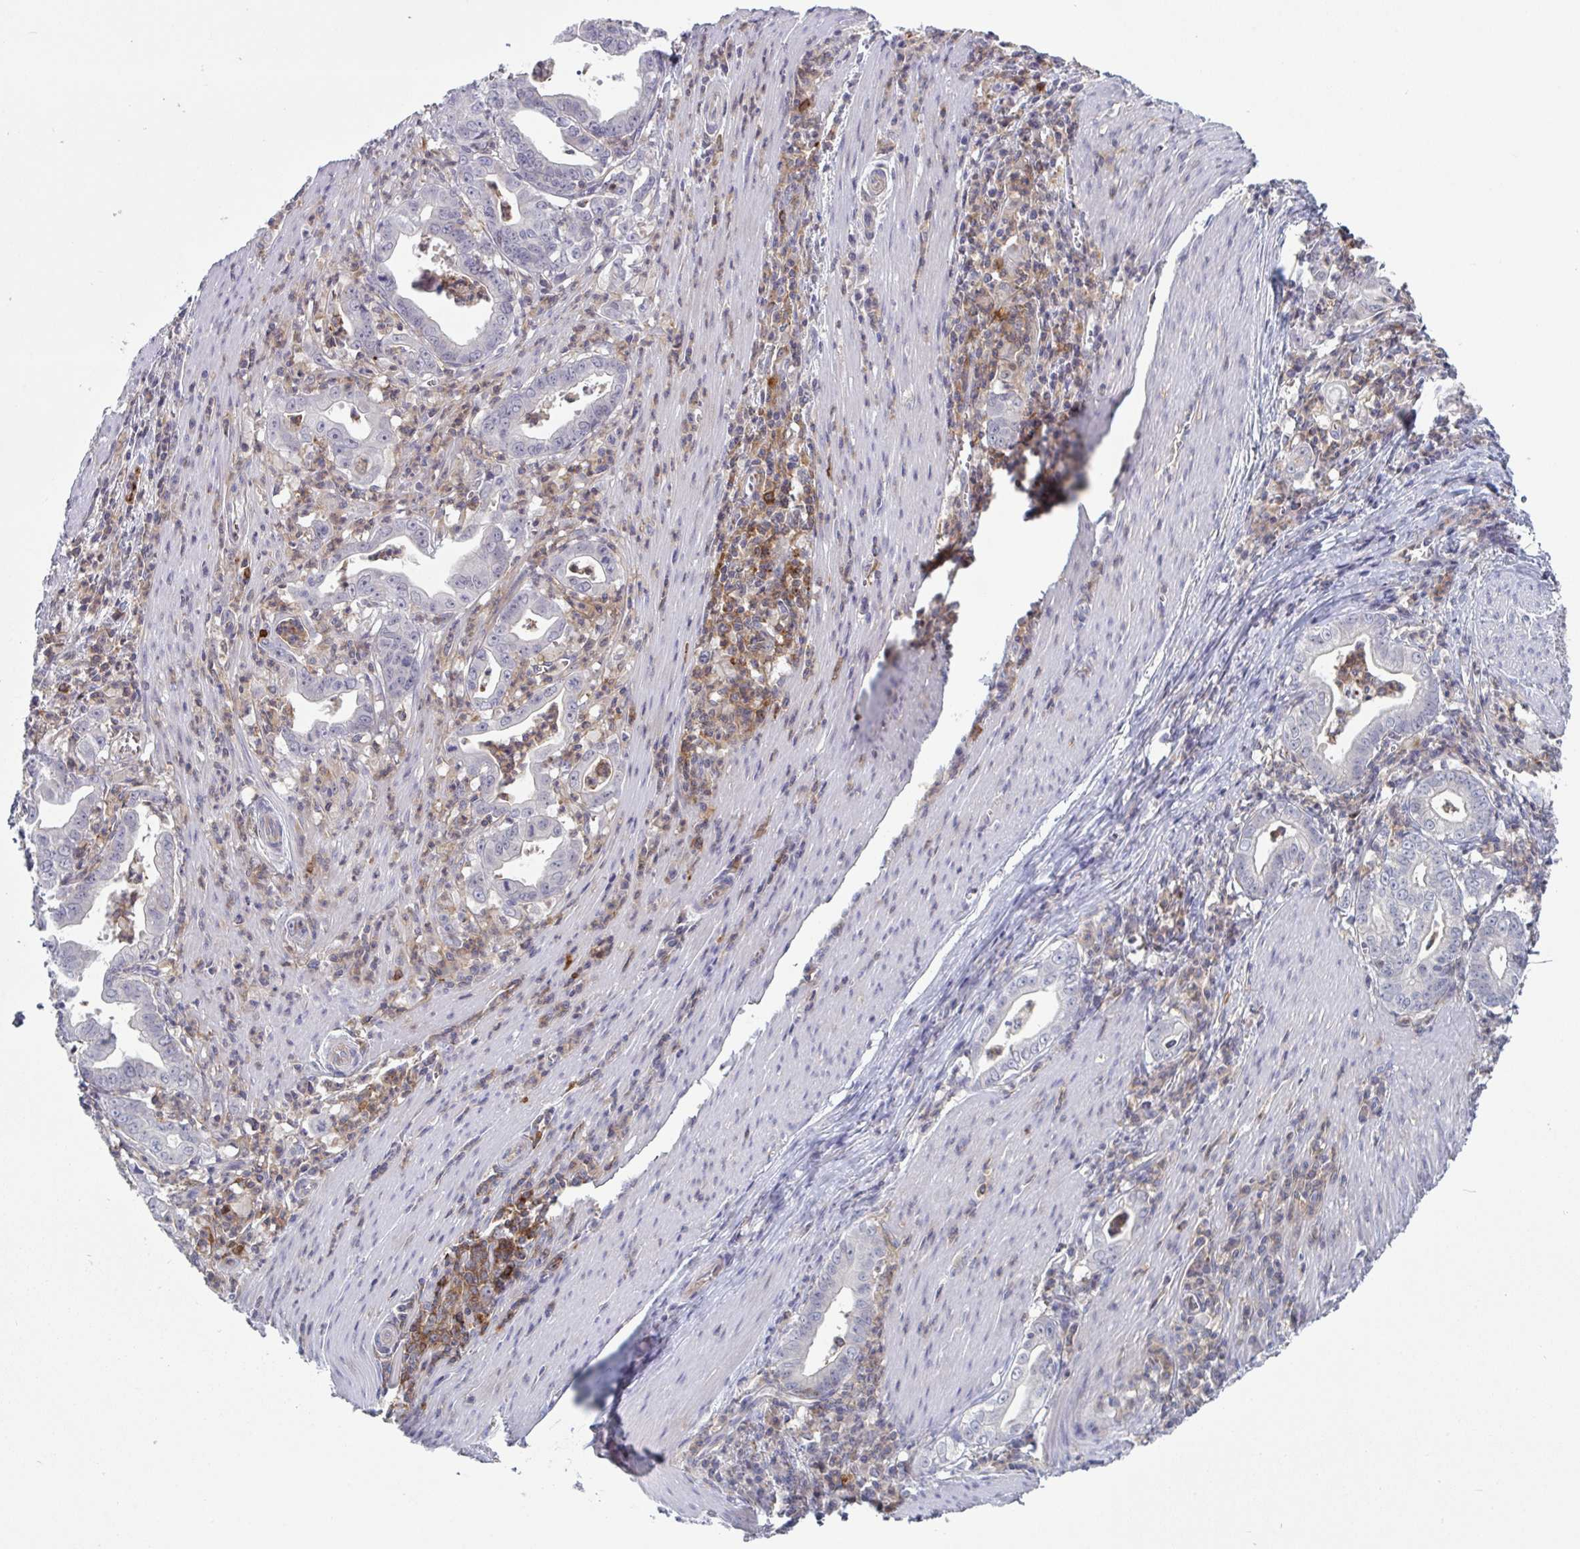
{"staining": {"intensity": "negative", "quantity": "none", "location": "none"}, "tissue": "stomach cancer", "cell_type": "Tumor cells", "image_type": "cancer", "snomed": [{"axis": "morphology", "description": "Adenocarcinoma, NOS"}, {"axis": "topography", "description": "Stomach, upper"}], "caption": "This is an IHC image of human stomach cancer (adenocarcinoma). There is no staining in tumor cells.", "gene": "DISP2", "patient": {"sex": "female", "age": 79}}